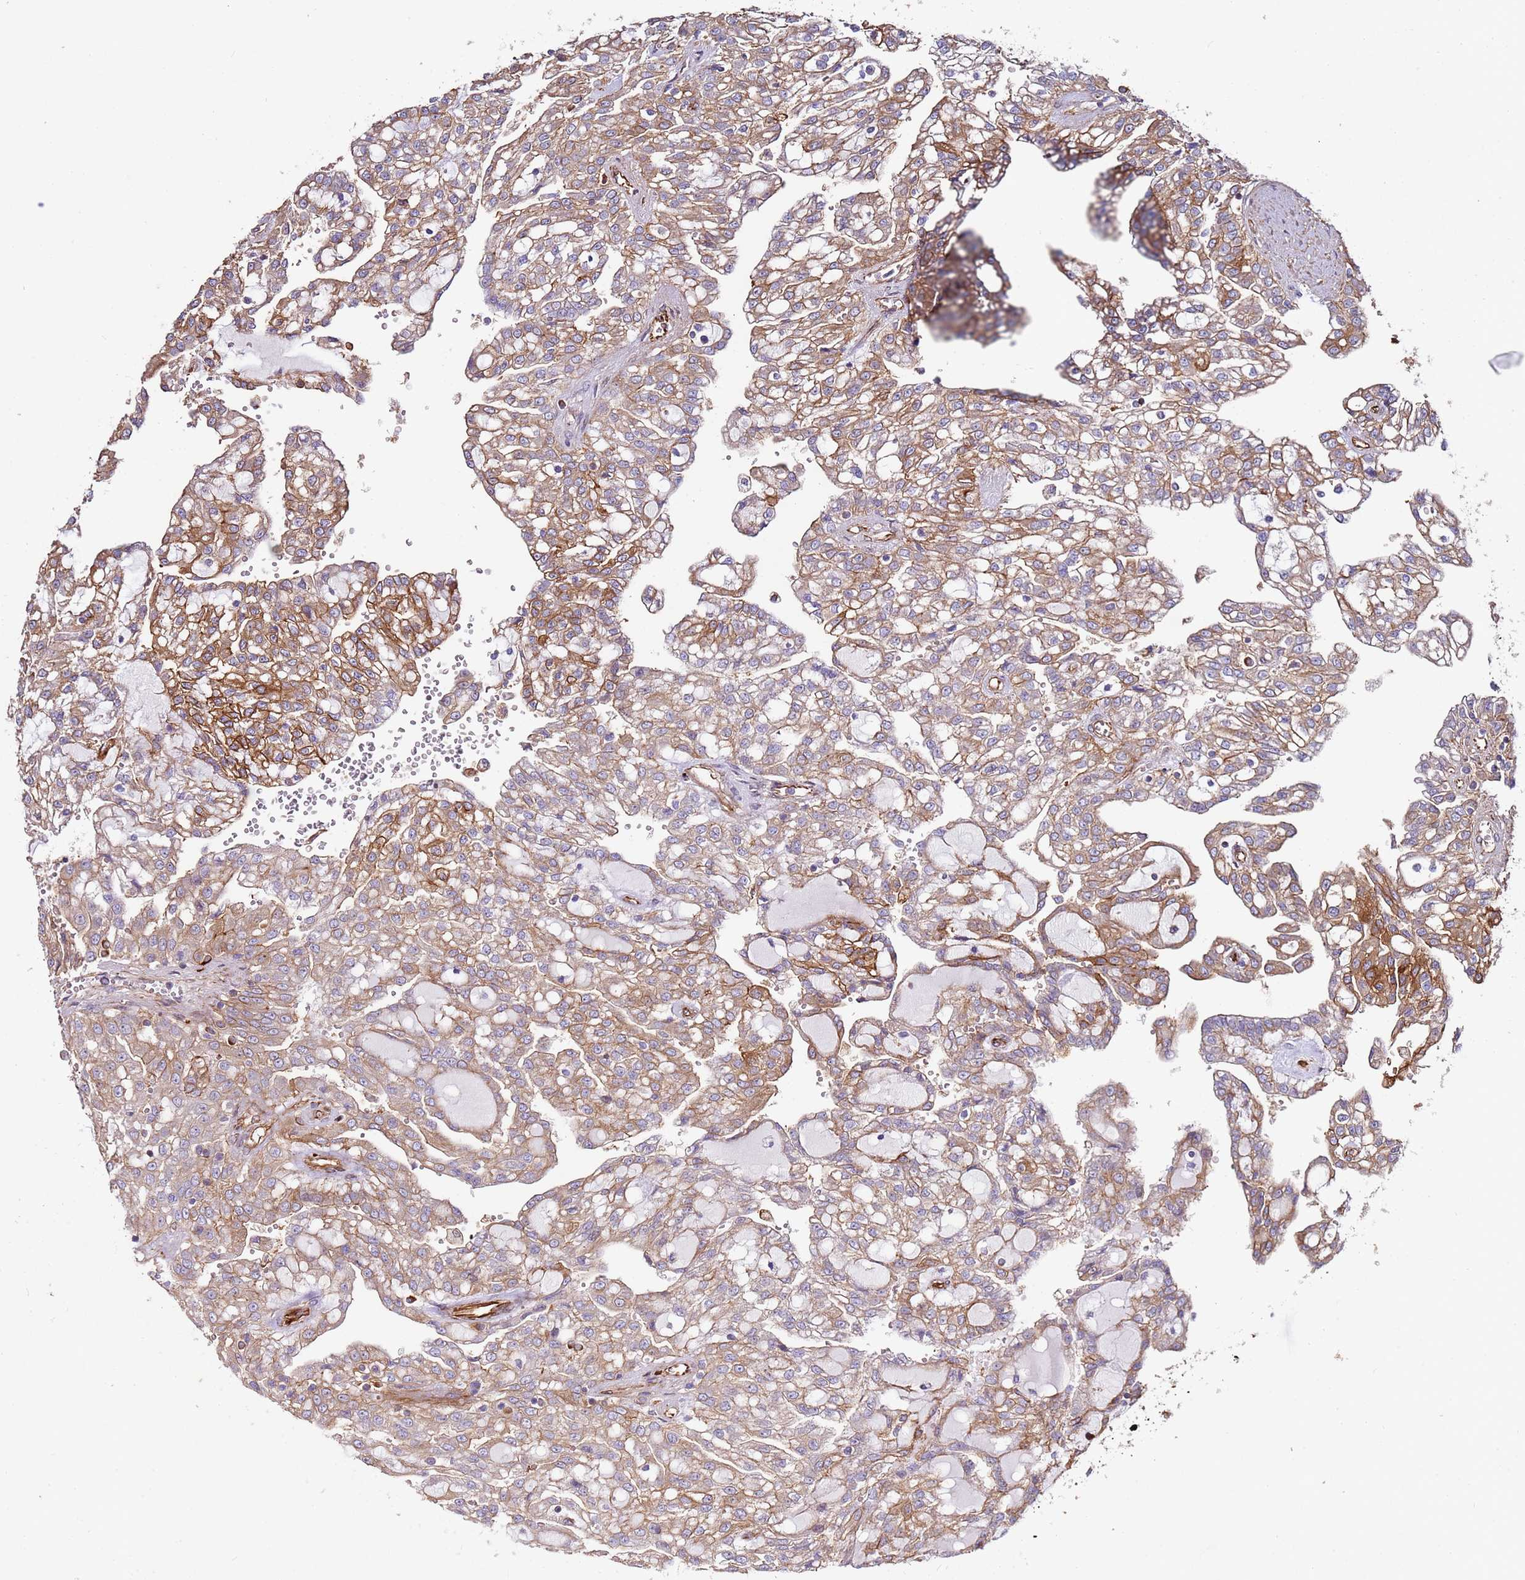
{"staining": {"intensity": "moderate", "quantity": ">75%", "location": "cytoplasmic/membranous"}, "tissue": "renal cancer", "cell_type": "Tumor cells", "image_type": "cancer", "snomed": [{"axis": "morphology", "description": "Adenocarcinoma, NOS"}, {"axis": "topography", "description": "Kidney"}], "caption": "Protein expression analysis of renal cancer demonstrates moderate cytoplasmic/membranous positivity in approximately >75% of tumor cells.", "gene": "MRGPRE", "patient": {"sex": "male", "age": 63}}